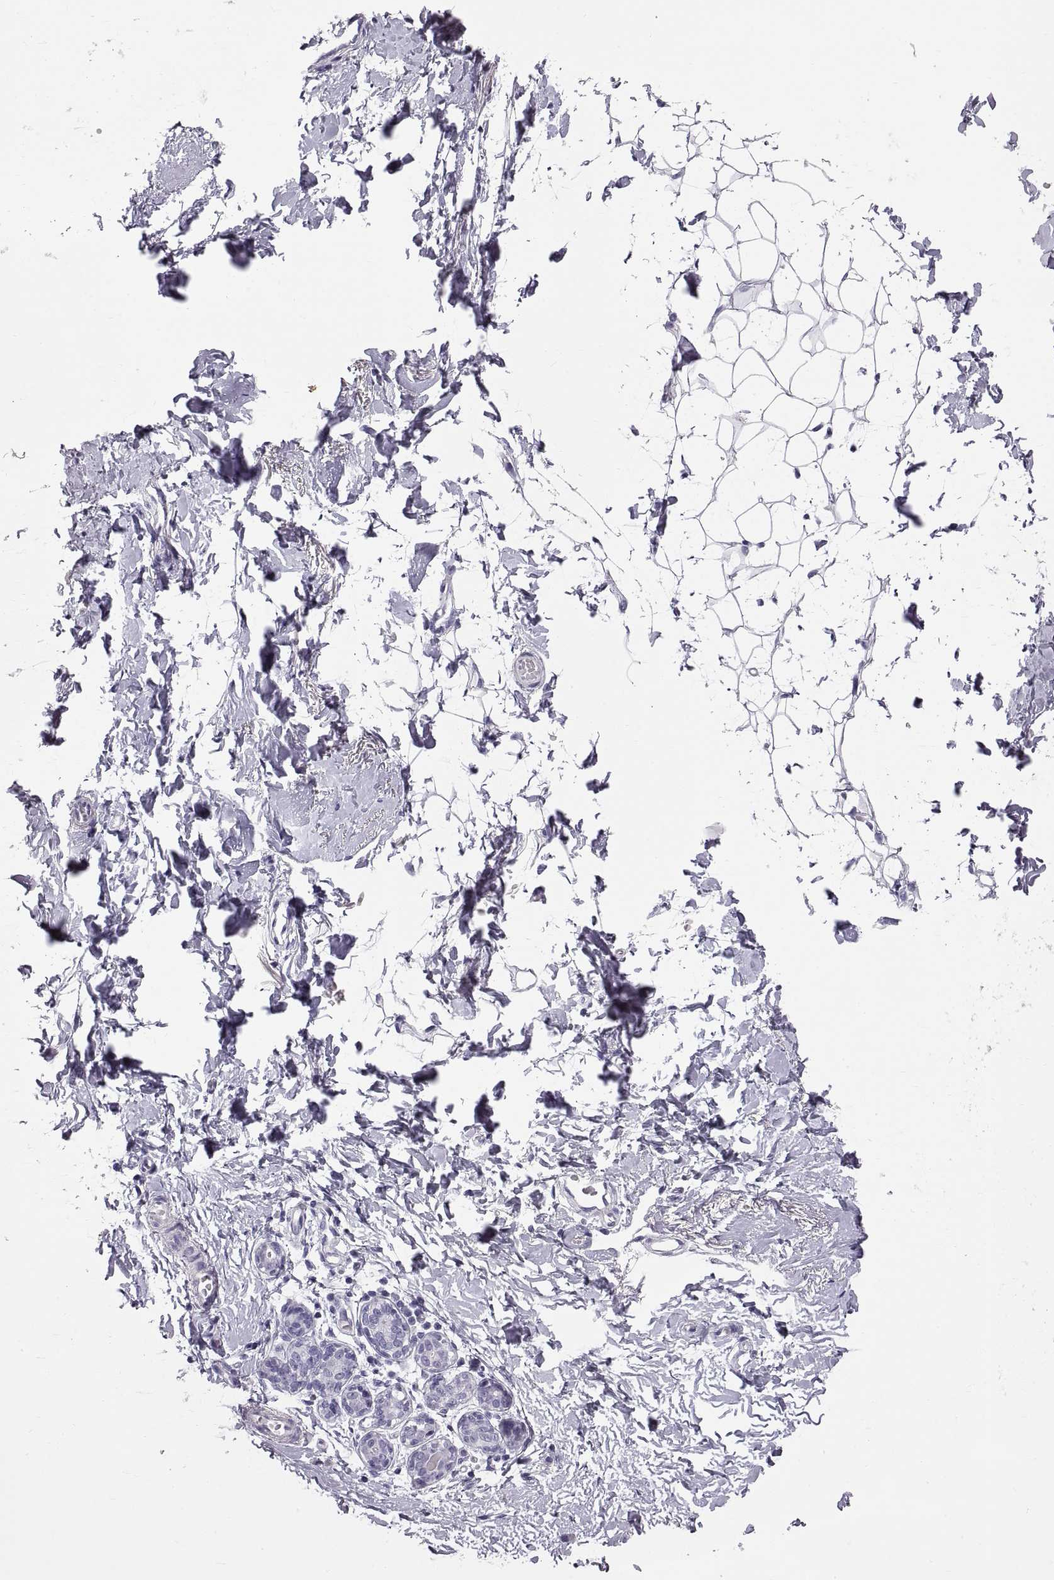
{"staining": {"intensity": "negative", "quantity": "none", "location": "none"}, "tissue": "breast", "cell_type": "Adipocytes", "image_type": "normal", "snomed": [{"axis": "morphology", "description": "Normal tissue, NOS"}, {"axis": "topography", "description": "Breast"}], "caption": "The immunohistochemistry micrograph has no significant staining in adipocytes of breast.", "gene": "WFDC8", "patient": {"sex": "female", "age": 37}}